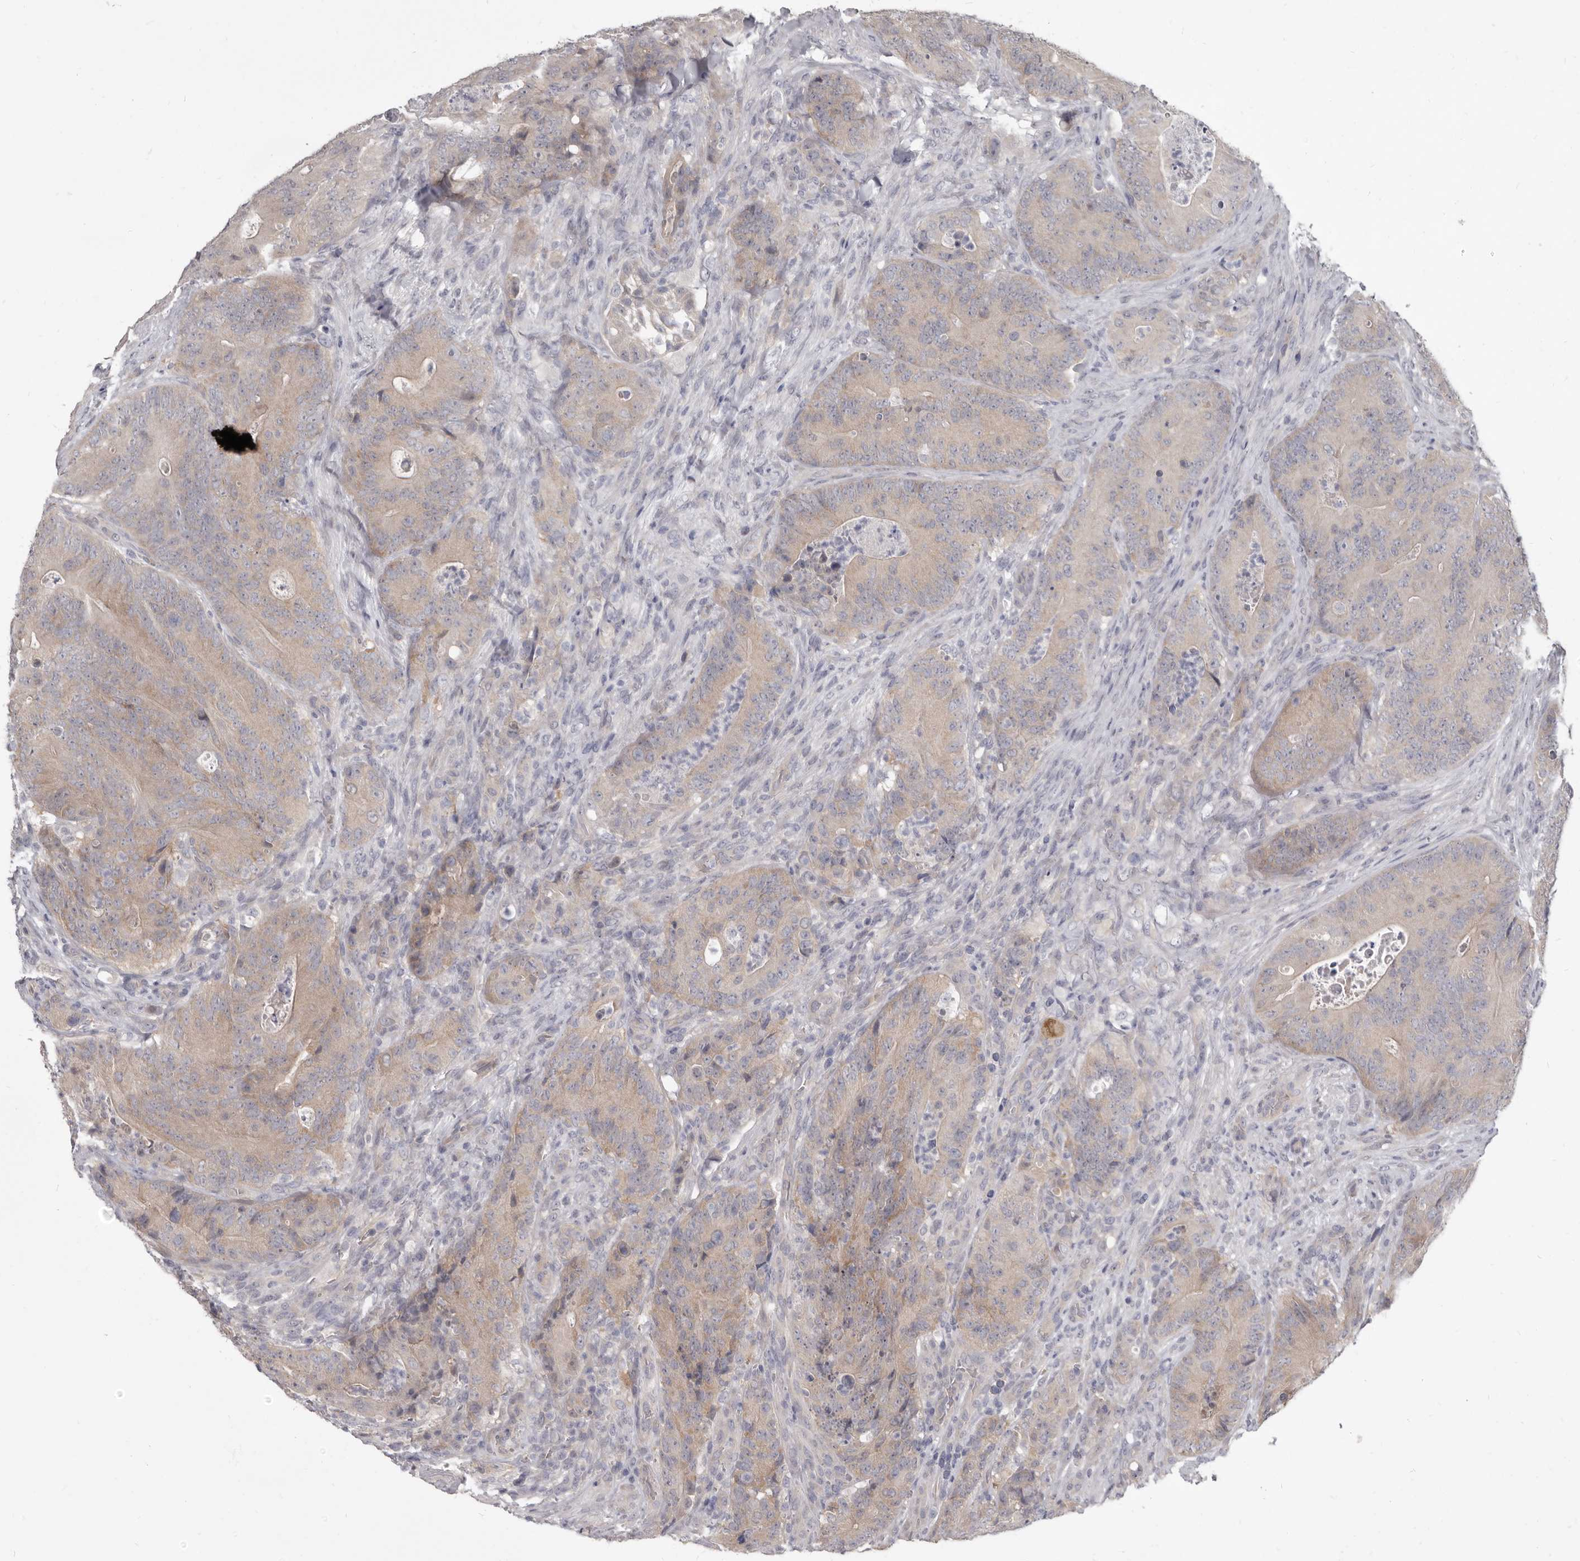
{"staining": {"intensity": "moderate", "quantity": "25%-75%", "location": "cytoplasmic/membranous"}, "tissue": "colorectal cancer", "cell_type": "Tumor cells", "image_type": "cancer", "snomed": [{"axis": "morphology", "description": "Normal tissue, NOS"}, {"axis": "topography", "description": "Colon"}], "caption": "Moderate cytoplasmic/membranous positivity is appreciated in about 25%-75% of tumor cells in colorectal cancer. Ihc stains the protein of interest in brown and the nuclei are stained blue.", "gene": "GSK3B", "patient": {"sex": "female", "age": 82}}